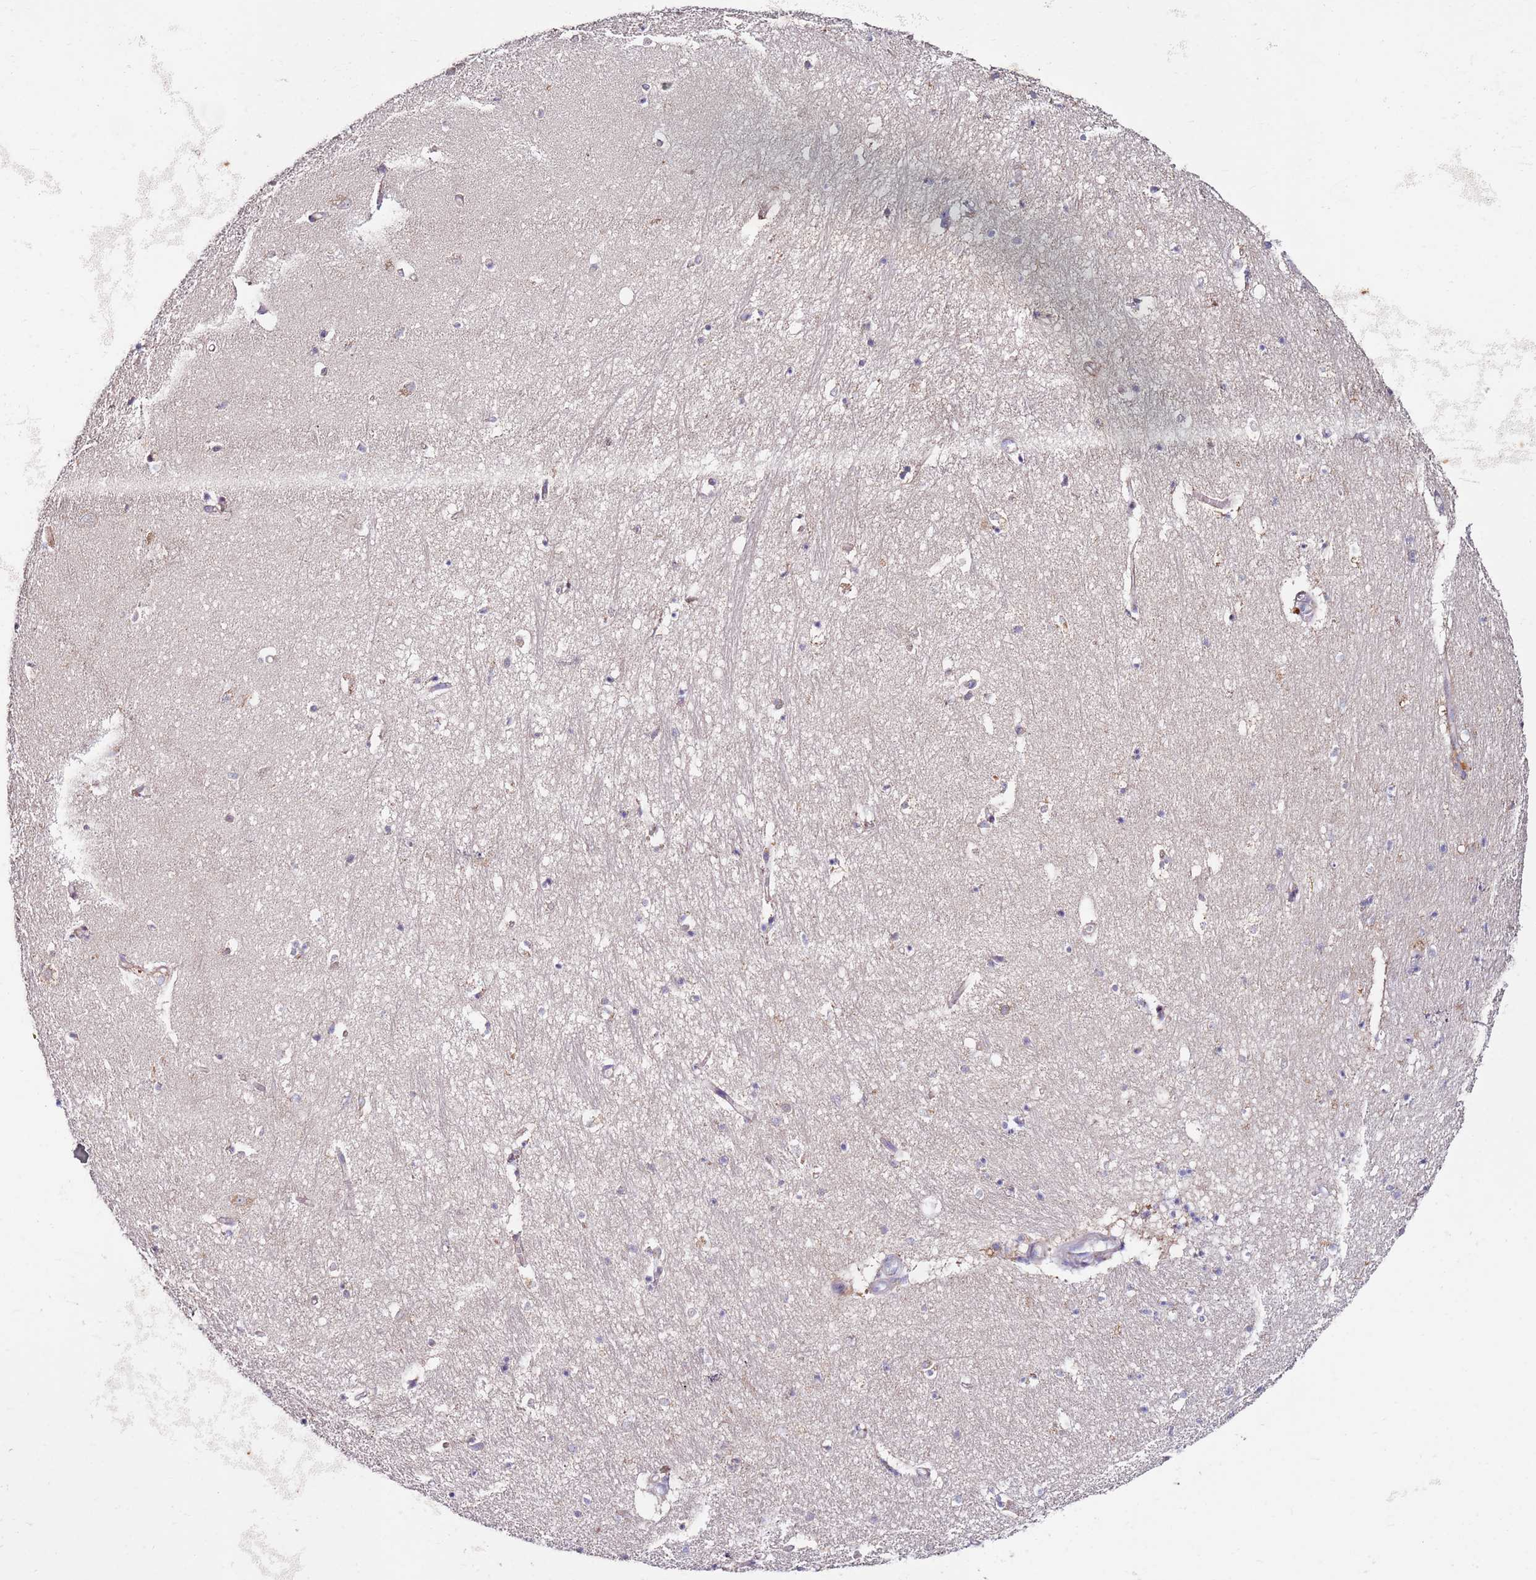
{"staining": {"intensity": "weak", "quantity": "<25%", "location": "cytoplasmic/membranous"}, "tissue": "hippocampus", "cell_type": "Glial cells", "image_type": "normal", "snomed": [{"axis": "morphology", "description": "Normal tissue, NOS"}, {"axis": "topography", "description": "Hippocampus"}], "caption": "This is a photomicrograph of IHC staining of benign hippocampus, which shows no staining in glial cells. (DAB IHC visualized using brightfield microscopy, high magnification).", "gene": "CNOT9", "patient": {"sex": "female", "age": 64}}